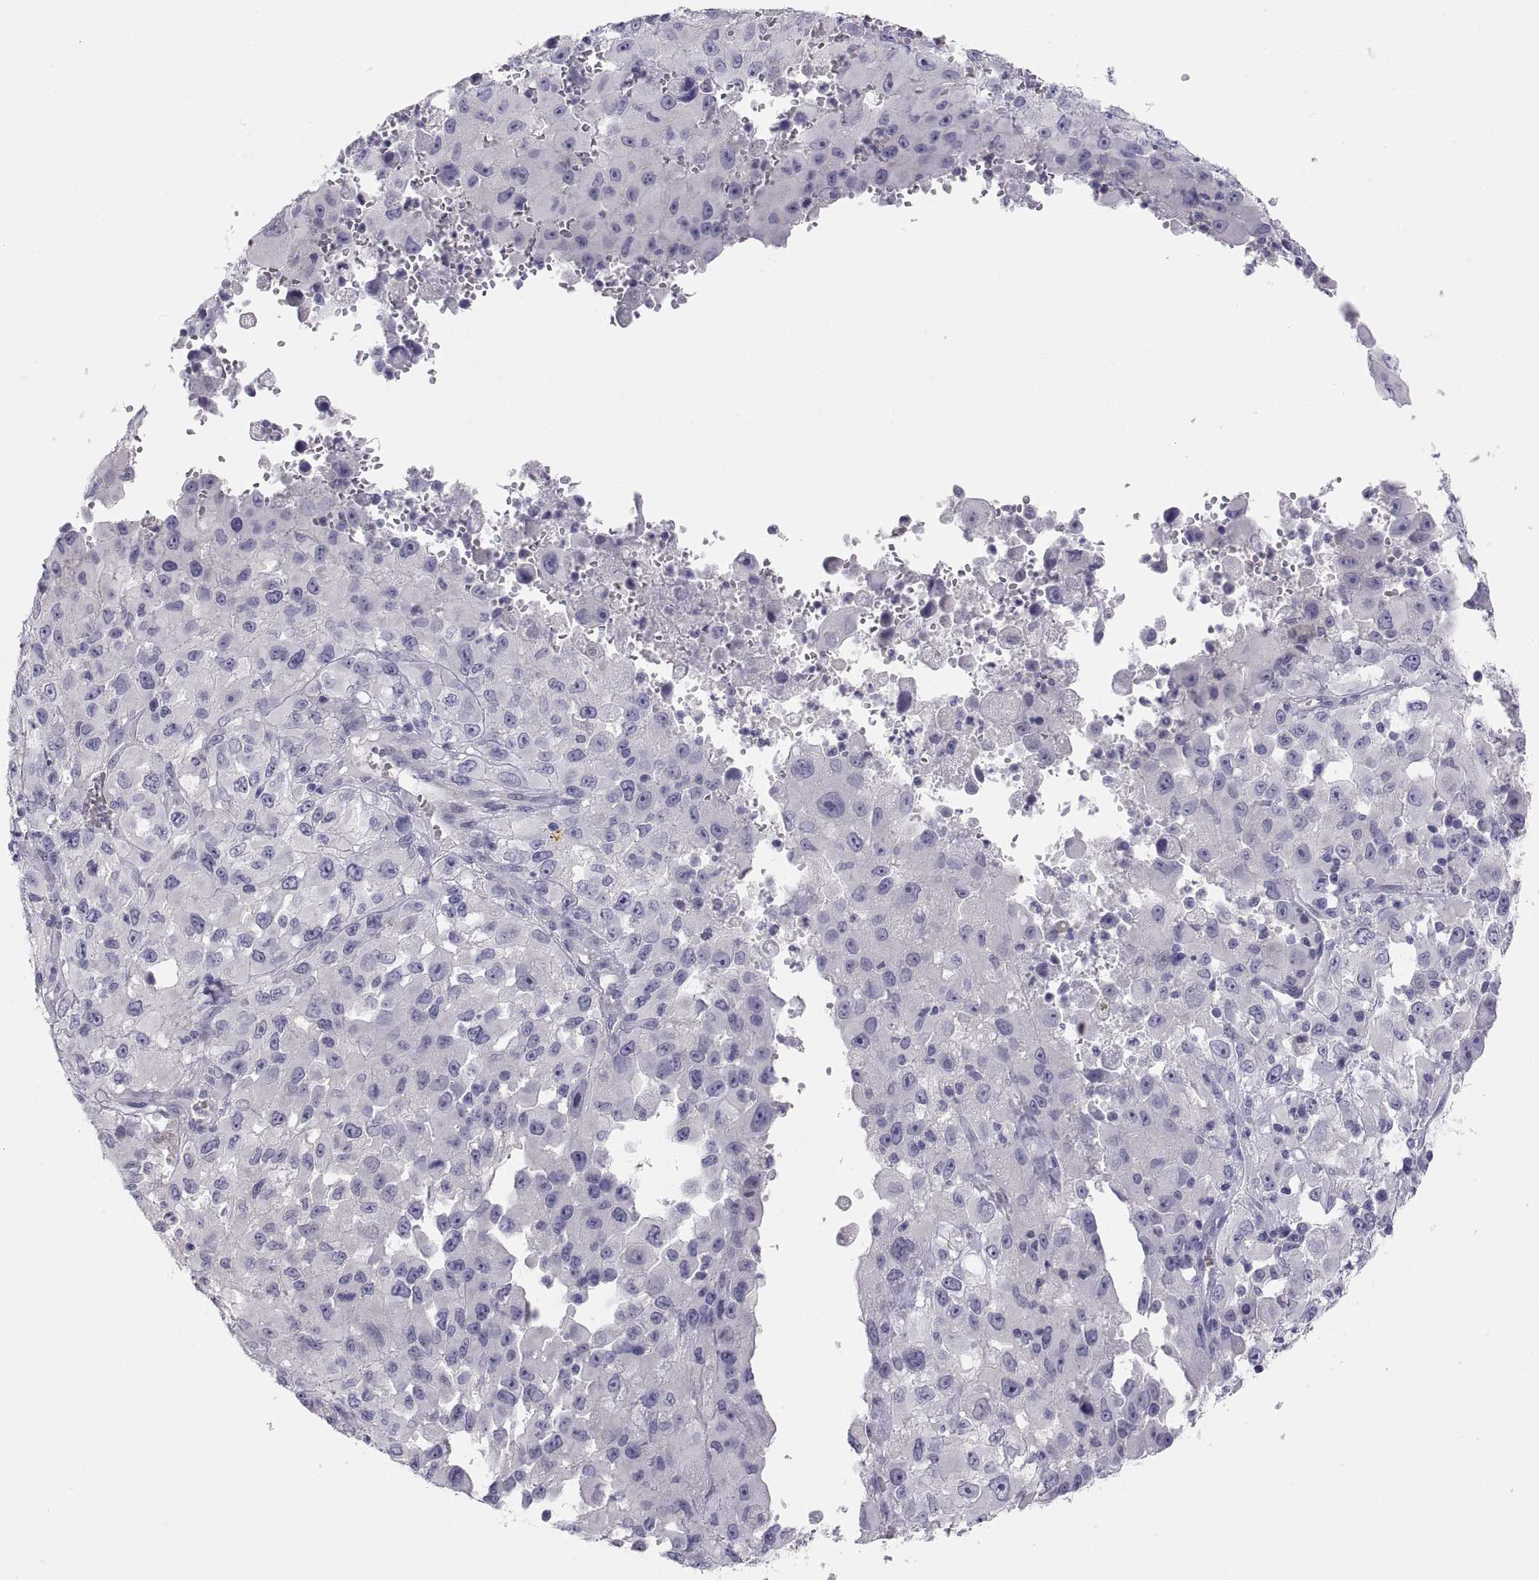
{"staining": {"intensity": "negative", "quantity": "none", "location": "none"}, "tissue": "melanoma", "cell_type": "Tumor cells", "image_type": "cancer", "snomed": [{"axis": "morphology", "description": "Malignant melanoma, Metastatic site"}, {"axis": "topography", "description": "Soft tissue"}], "caption": "An IHC histopathology image of melanoma is shown. There is no staining in tumor cells of melanoma.", "gene": "STRC", "patient": {"sex": "male", "age": 50}}